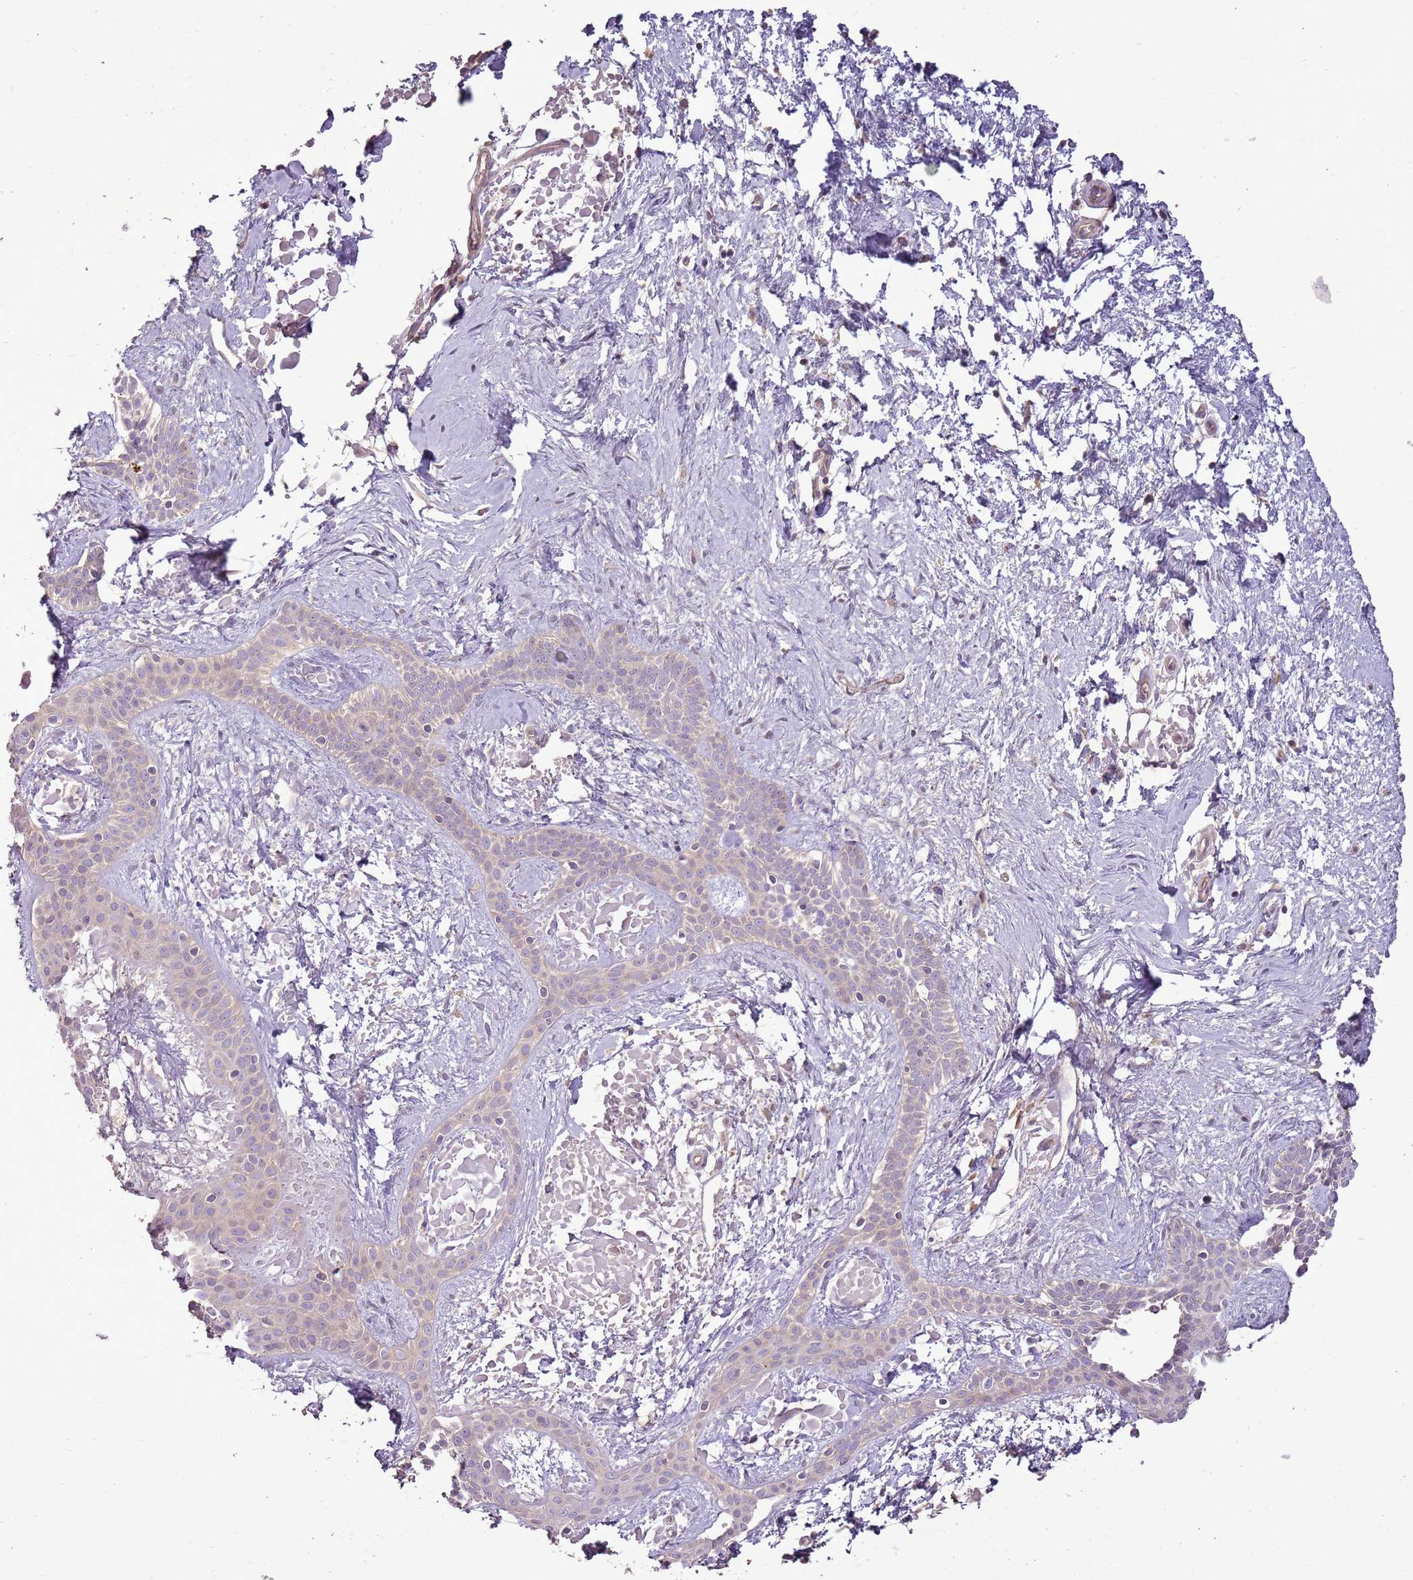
{"staining": {"intensity": "negative", "quantity": "none", "location": "none"}, "tissue": "skin cancer", "cell_type": "Tumor cells", "image_type": "cancer", "snomed": [{"axis": "morphology", "description": "Basal cell carcinoma"}, {"axis": "topography", "description": "Skin"}], "caption": "Immunohistochemistry photomicrograph of neoplastic tissue: skin basal cell carcinoma stained with DAB (3,3'-diaminobenzidine) demonstrates no significant protein staining in tumor cells. (DAB immunohistochemistry, high magnification).", "gene": "ANKRD24", "patient": {"sex": "male", "age": 78}}